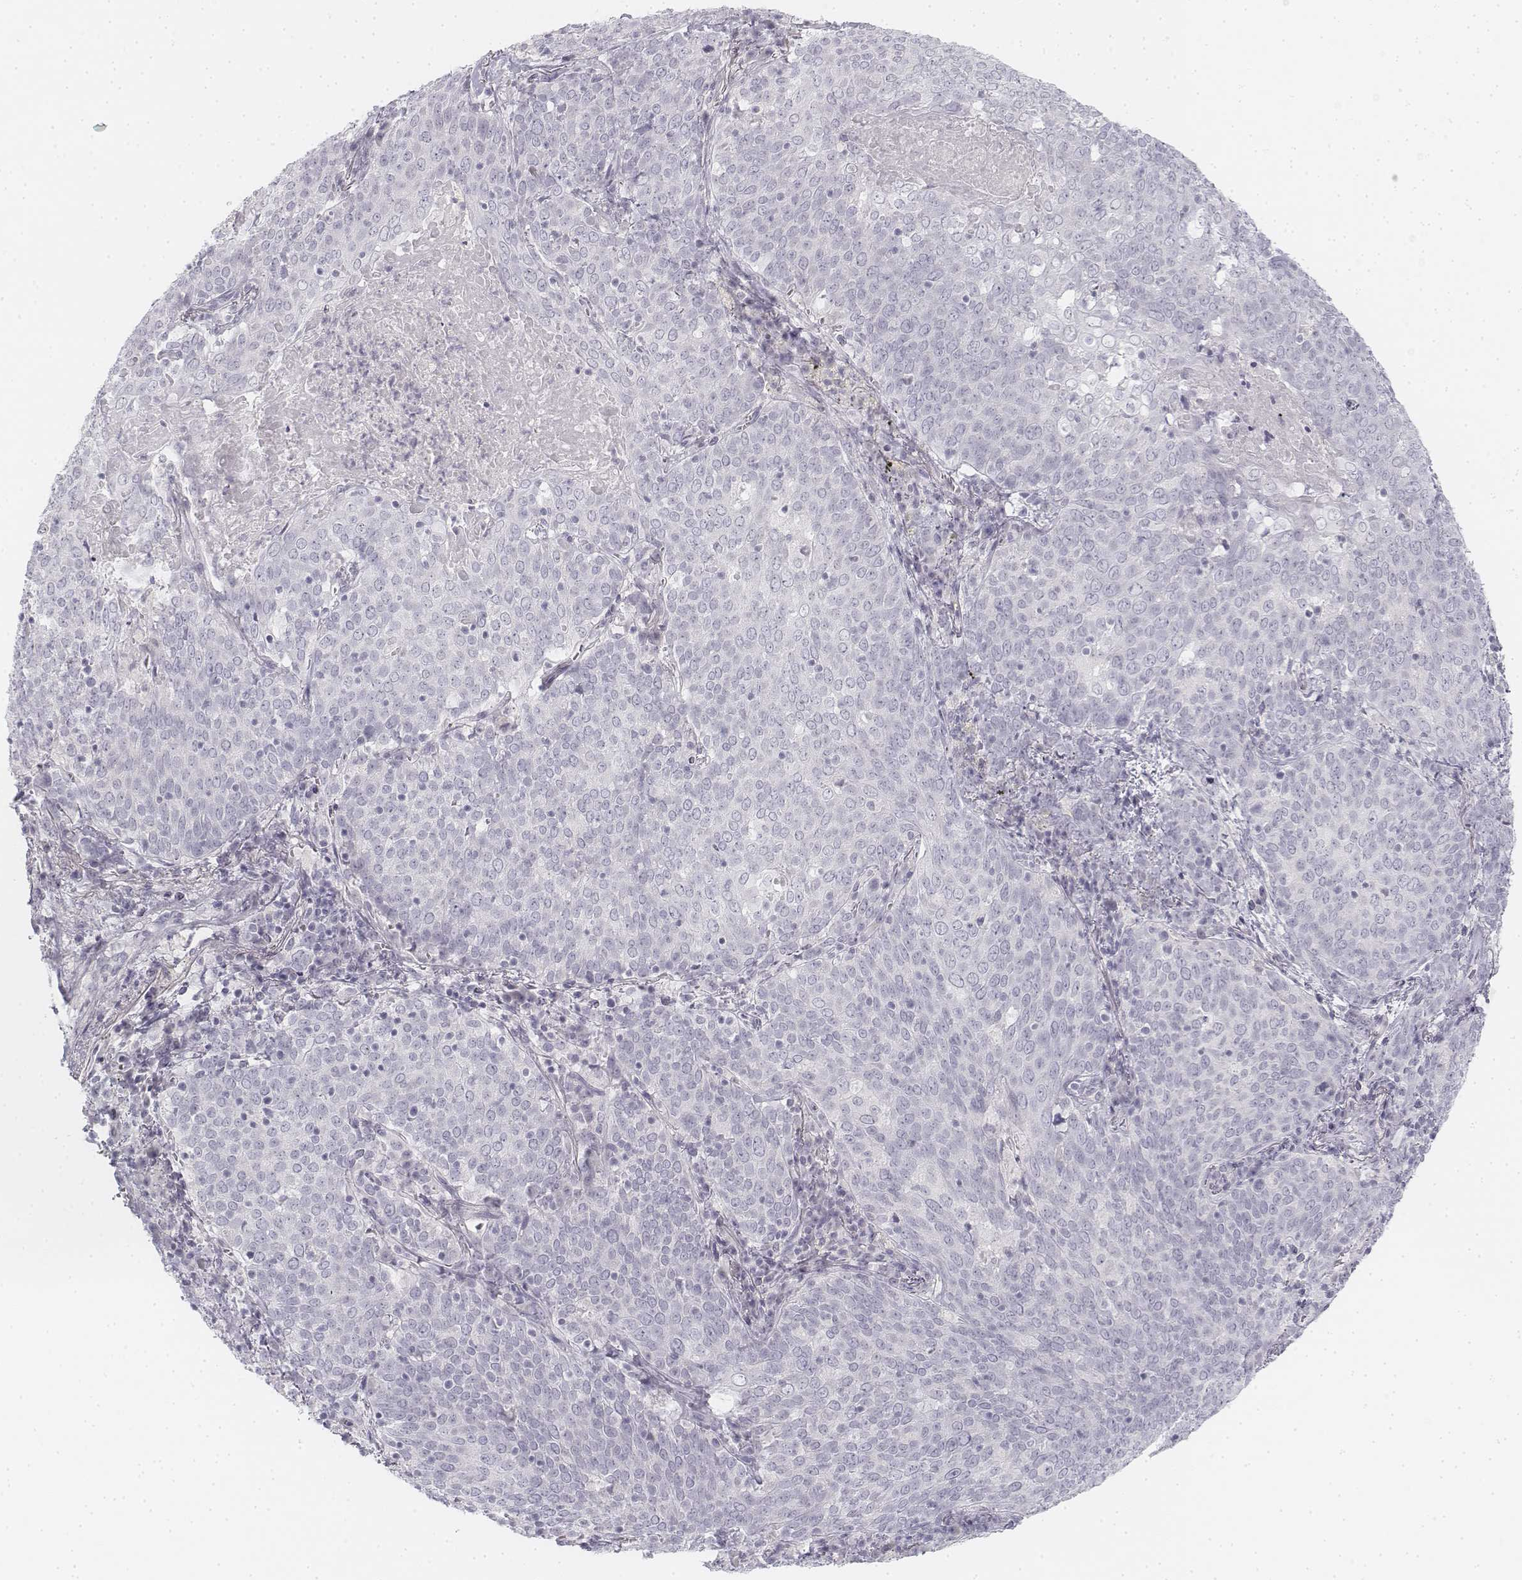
{"staining": {"intensity": "negative", "quantity": "none", "location": "none"}, "tissue": "lung cancer", "cell_type": "Tumor cells", "image_type": "cancer", "snomed": [{"axis": "morphology", "description": "Squamous cell carcinoma, NOS"}, {"axis": "topography", "description": "Lung"}], "caption": "High power microscopy micrograph of an immunohistochemistry (IHC) histopathology image of squamous cell carcinoma (lung), revealing no significant staining in tumor cells. (DAB immunohistochemistry visualized using brightfield microscopy, high magnification).", "gene": "KRT25", "patient": {"sex": "male", "age": 82}}